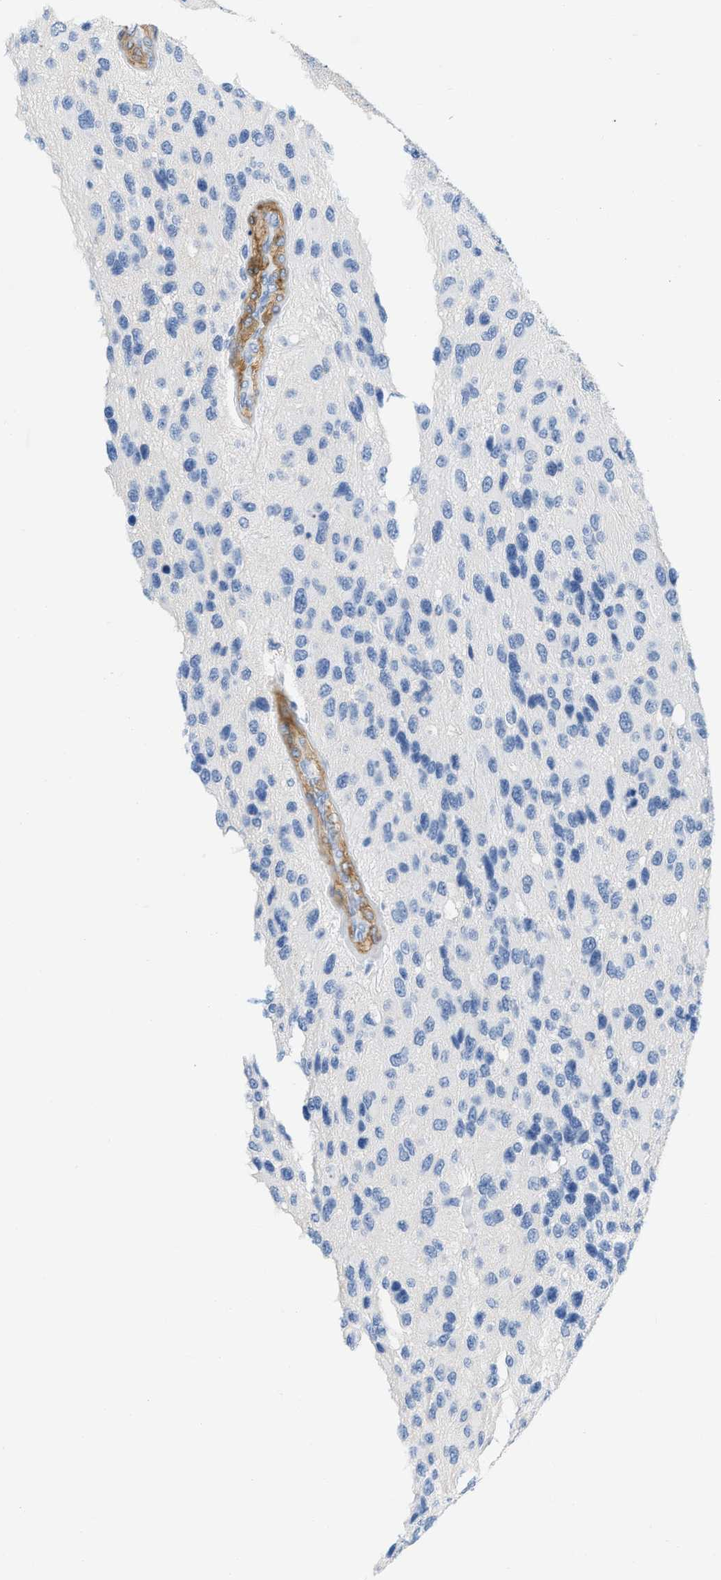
{"staining": {"intensity": "negative", "quantity": "none", "location": "none"}, "tissue": "glioma", "cell_type": "Tumor cells", "image_type": "cancer", "snomed": [{"axis": "morphology", "description": "Glioma, malignant, High grade"}, {"axis": "topography", "description": "Brain"}], "caption": "This is an immunohistochemistry micrograph of high-grade glioma (malignant). There is no positivity in tumor cells.", "gene": "PDGFRB", "patient": {"sex": "female", "age": 58}}